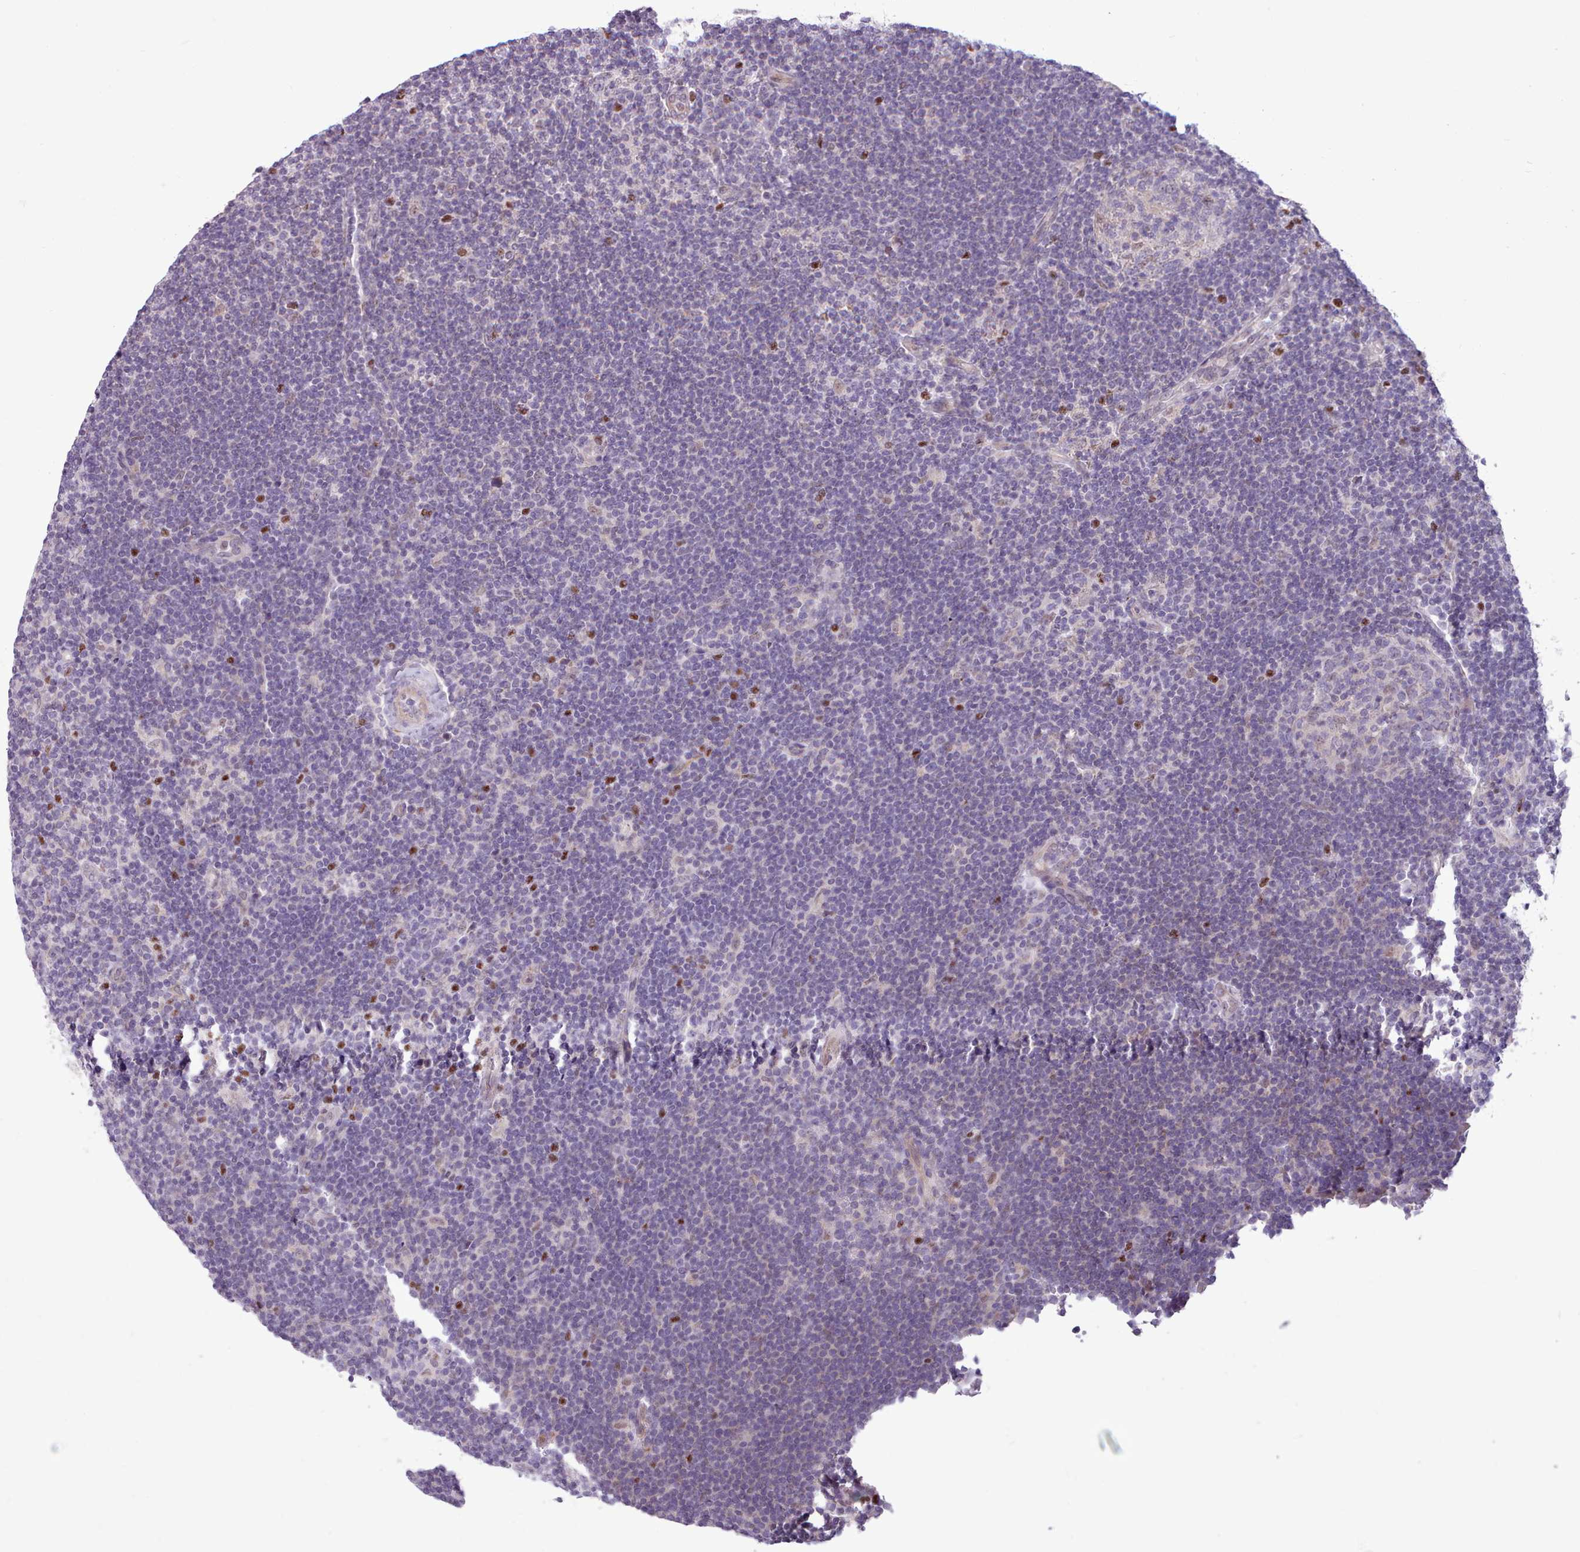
{"staining": {"intensity": "negative", "quantity": "none", "location": "none"}, "tissue": "lymphoma", "cell_type": "Tumor cells", "image_type": "cancer", "snomed": [{"axis": "morphology", "description": "Hodgkin's disease, NOS"}, {"axis": "topography", "description": "Lymph node"}], "caption": "Immunohistochemical staining of lymphoma reveals no significant staining in tumor cells. (DAB (3,3'-diaminobenzidine) IHC, high magnification).", "gene": "SLURP1", "patient": {"sex": "female", "age": 57}}